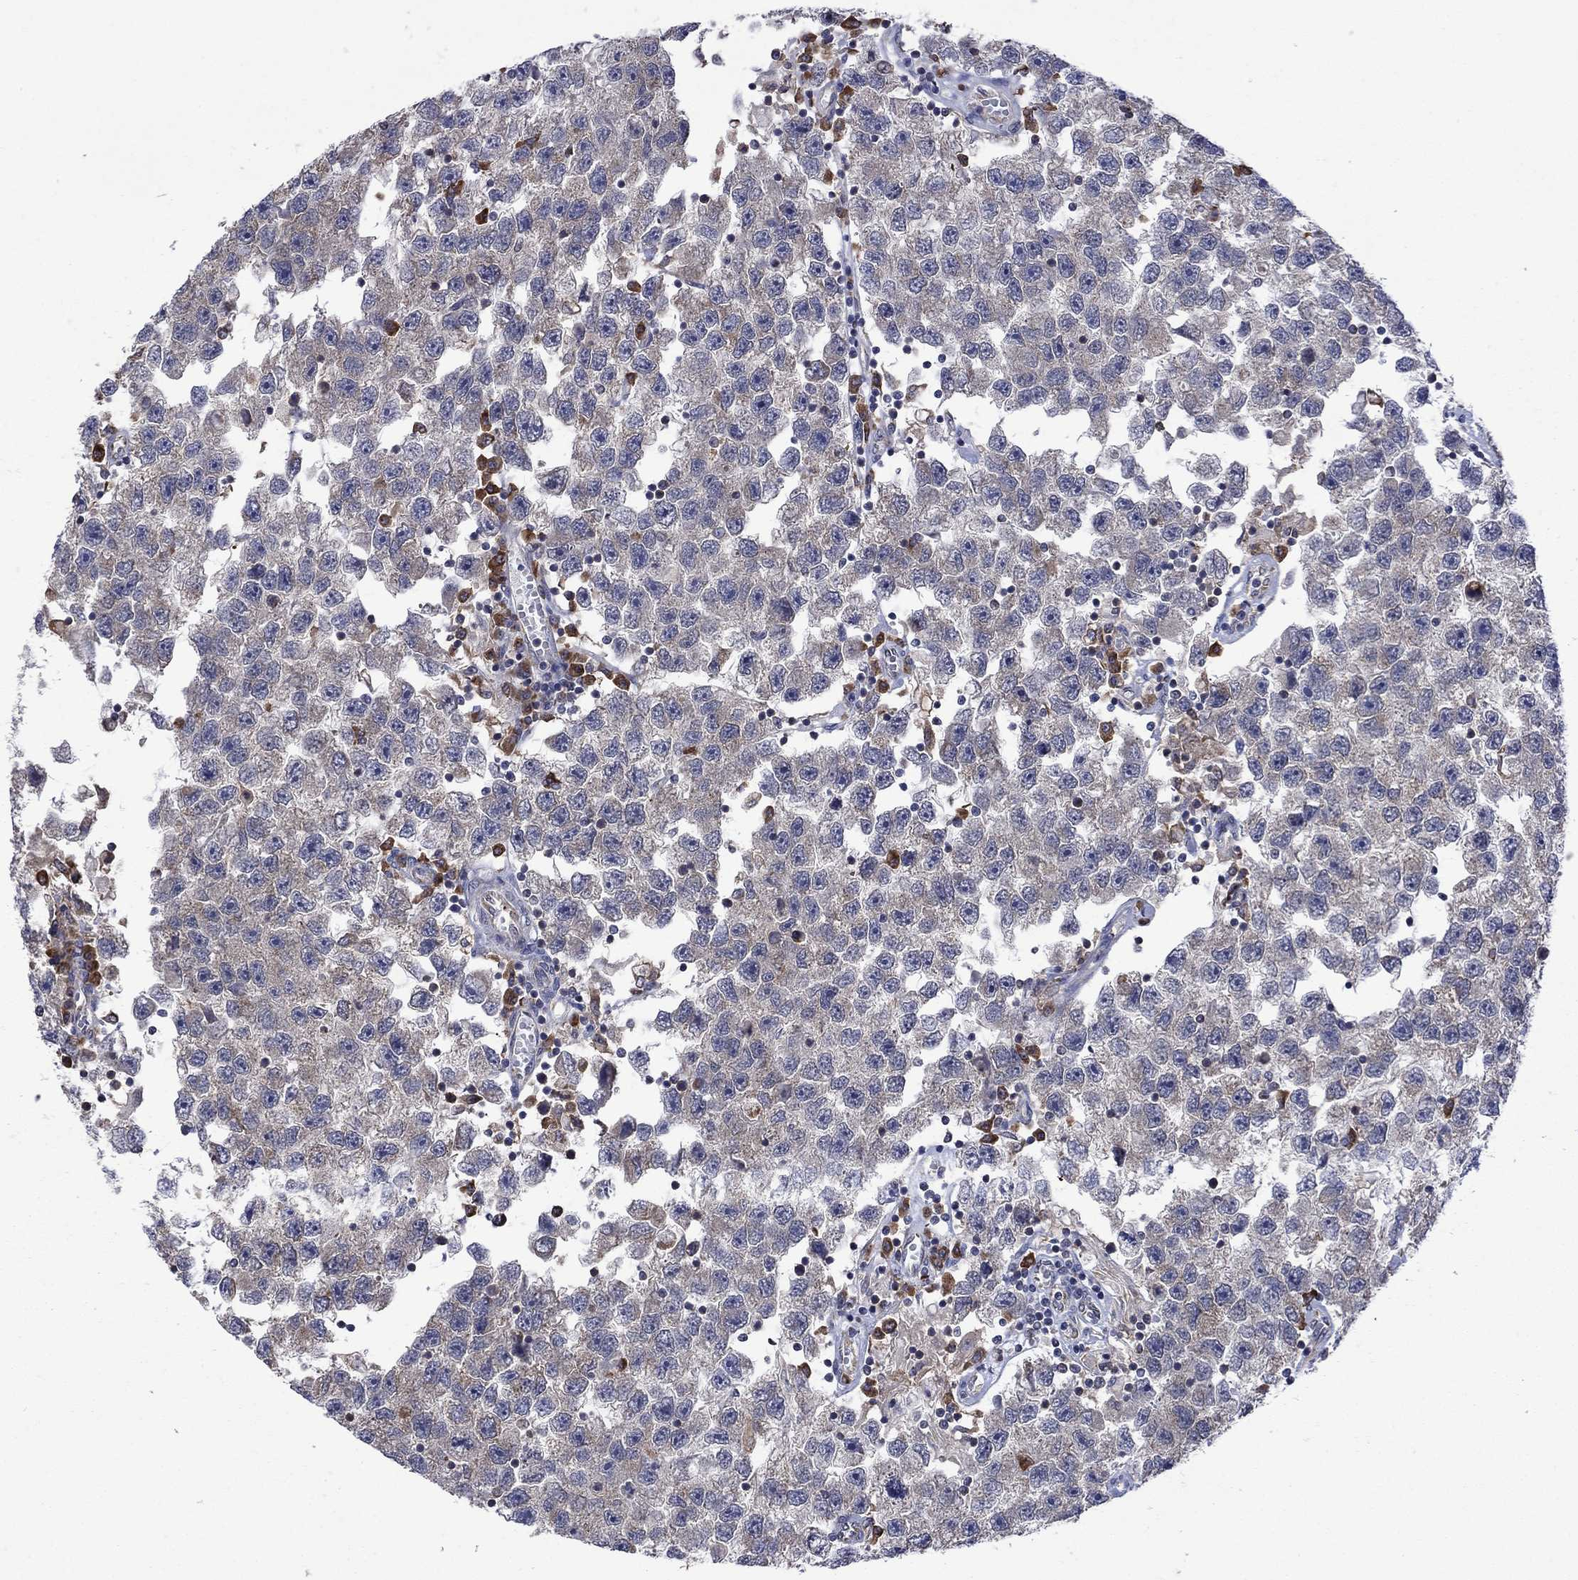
{"staining": {"intensity": "weak", "quantity": "25%-75%", "location": "cytoplasmic/membranous"}, "tissue": "testis cancer", "cell_type": "Tumor cells", "image_type": "cancer", "snomed": [{"axis": "morphology", "description": "Seminoma, NOS"}, {"axis": "topography", "description": "Testis"}], "caption": "An IHC histopathology image of tumor tissue is shown. Protein staining in brown shows weak cytoplasmic/membranous positivity in testis seminoma within tumor cells.", "gene": "FURIN", "patient": {"sex": "male", "age": 26}}